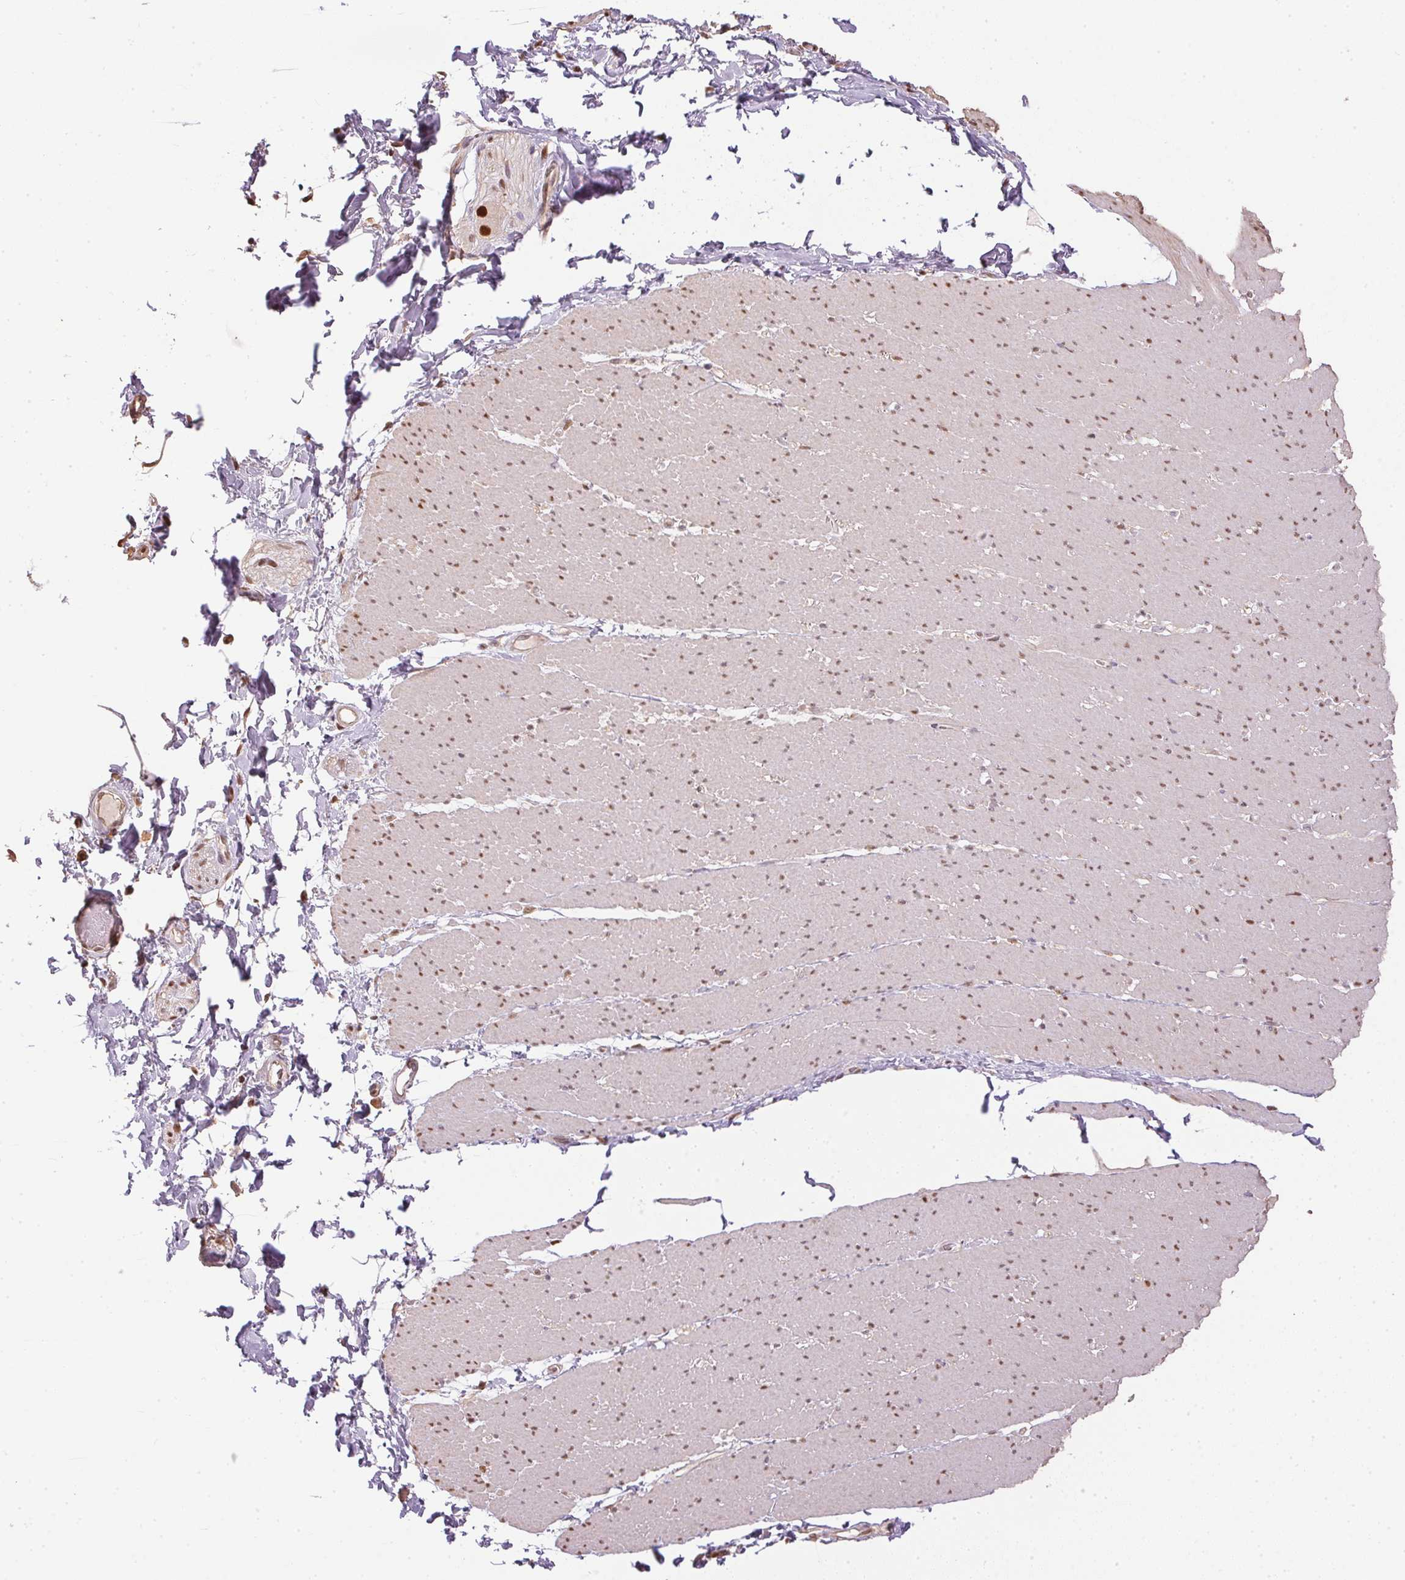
{"staining": {"intensity": "weak", "quantity": "25%-75%", "location": "nuclear"}, "tissue": "smooth muscle", "cell_type": "Smooth muscle cells", "image_type": "normal", "snomed": [{"axis": "morphology", "description": "Normal tissue, NOS"}, {"axis": "topography", "description": "Smooth muscle"}, {"axis": "topography", "description": "Rectum"}], "caption": "Weak nuclear expression is identified in about 25%-75% of smooth muscle cells in unremarkable smooth muscle. (DAB (3,3'-diaminobenzidine) IHC with brightfield microscopy, high magnification).", "gene": "TPI1", "patient": {"sex": "male", "age": 53}}